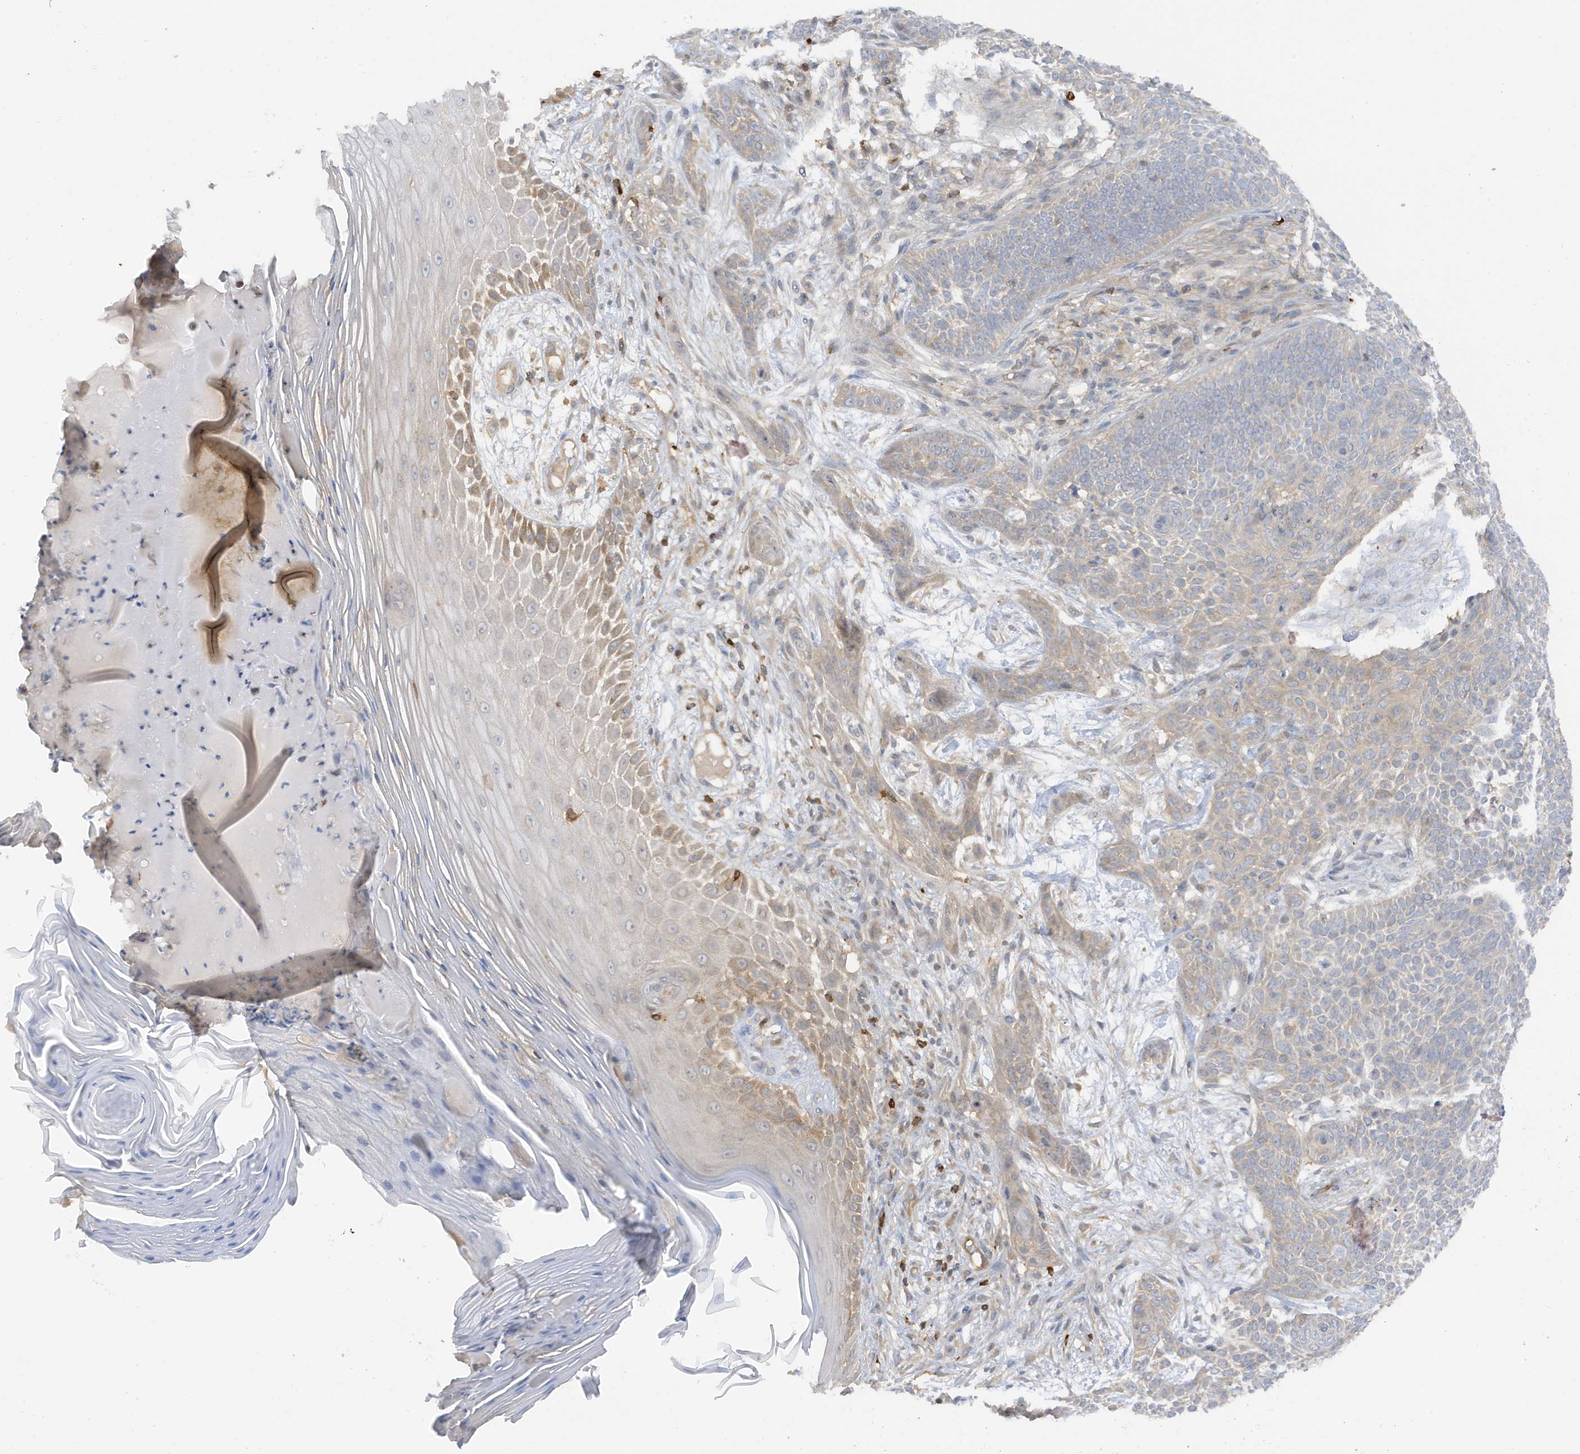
{"staining": {"intensity": "negative", "quantity": "none", "location": "none"}, "tissue": "skin cancer", "cell_type": "Tumor cells", "image_type": "cancer", "snomed": [{"axis": "morphology", "description": "Basal cell carcinoma"}, {"axis": "topography", "description": "Skin"}], "caption": "A high-resolution image shows immunohistochemistry staining of basal cell carcinoma (skin), which shows no significant expression in tumor cells.", "gene": "PHACTR2", "patient": {"sex": "male", "age": 85}}